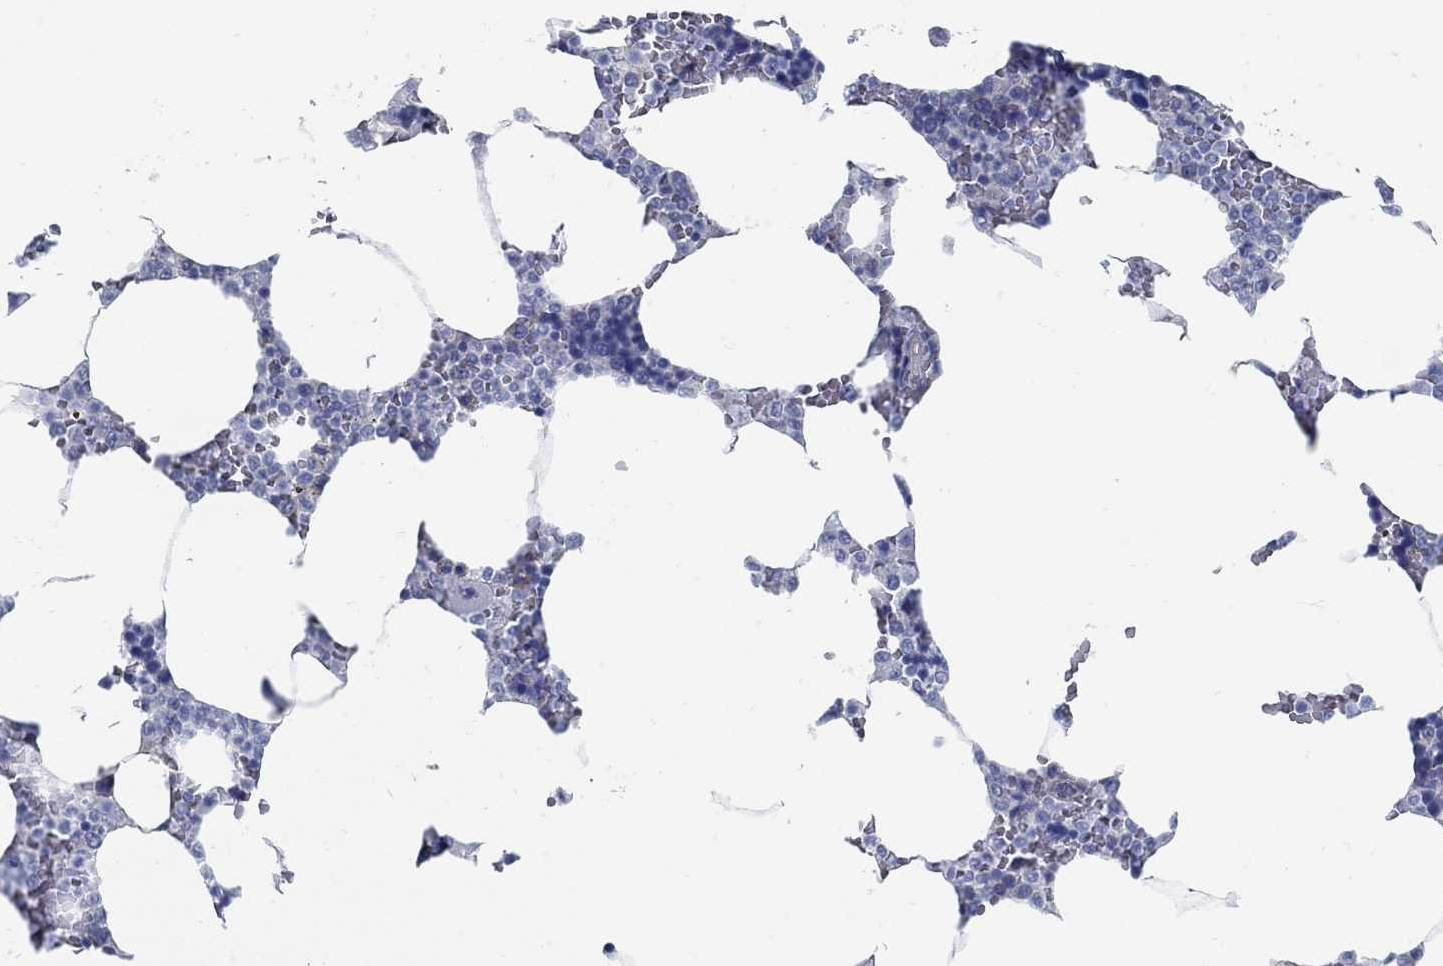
{"staining": {"intensity": "negative", "quantity": "none", "location": "none"}, "tissue": "bone marrow", "cell_type": "Hematopoietic cells", "image_type": "normal", "snomed": [{"axis": "morphology", "description": "Normal tissue, NOS"}, {"axis": "topography", "description": "Bone marrow"}], "caption": "Immunohistochemistry image of normal bone marrow: human bone marrow stained with DAB displays no significant protein positivity in hematopoietic cells.", "gene": "C15orf39", "patient": {"sex": "male", "age": 63}}